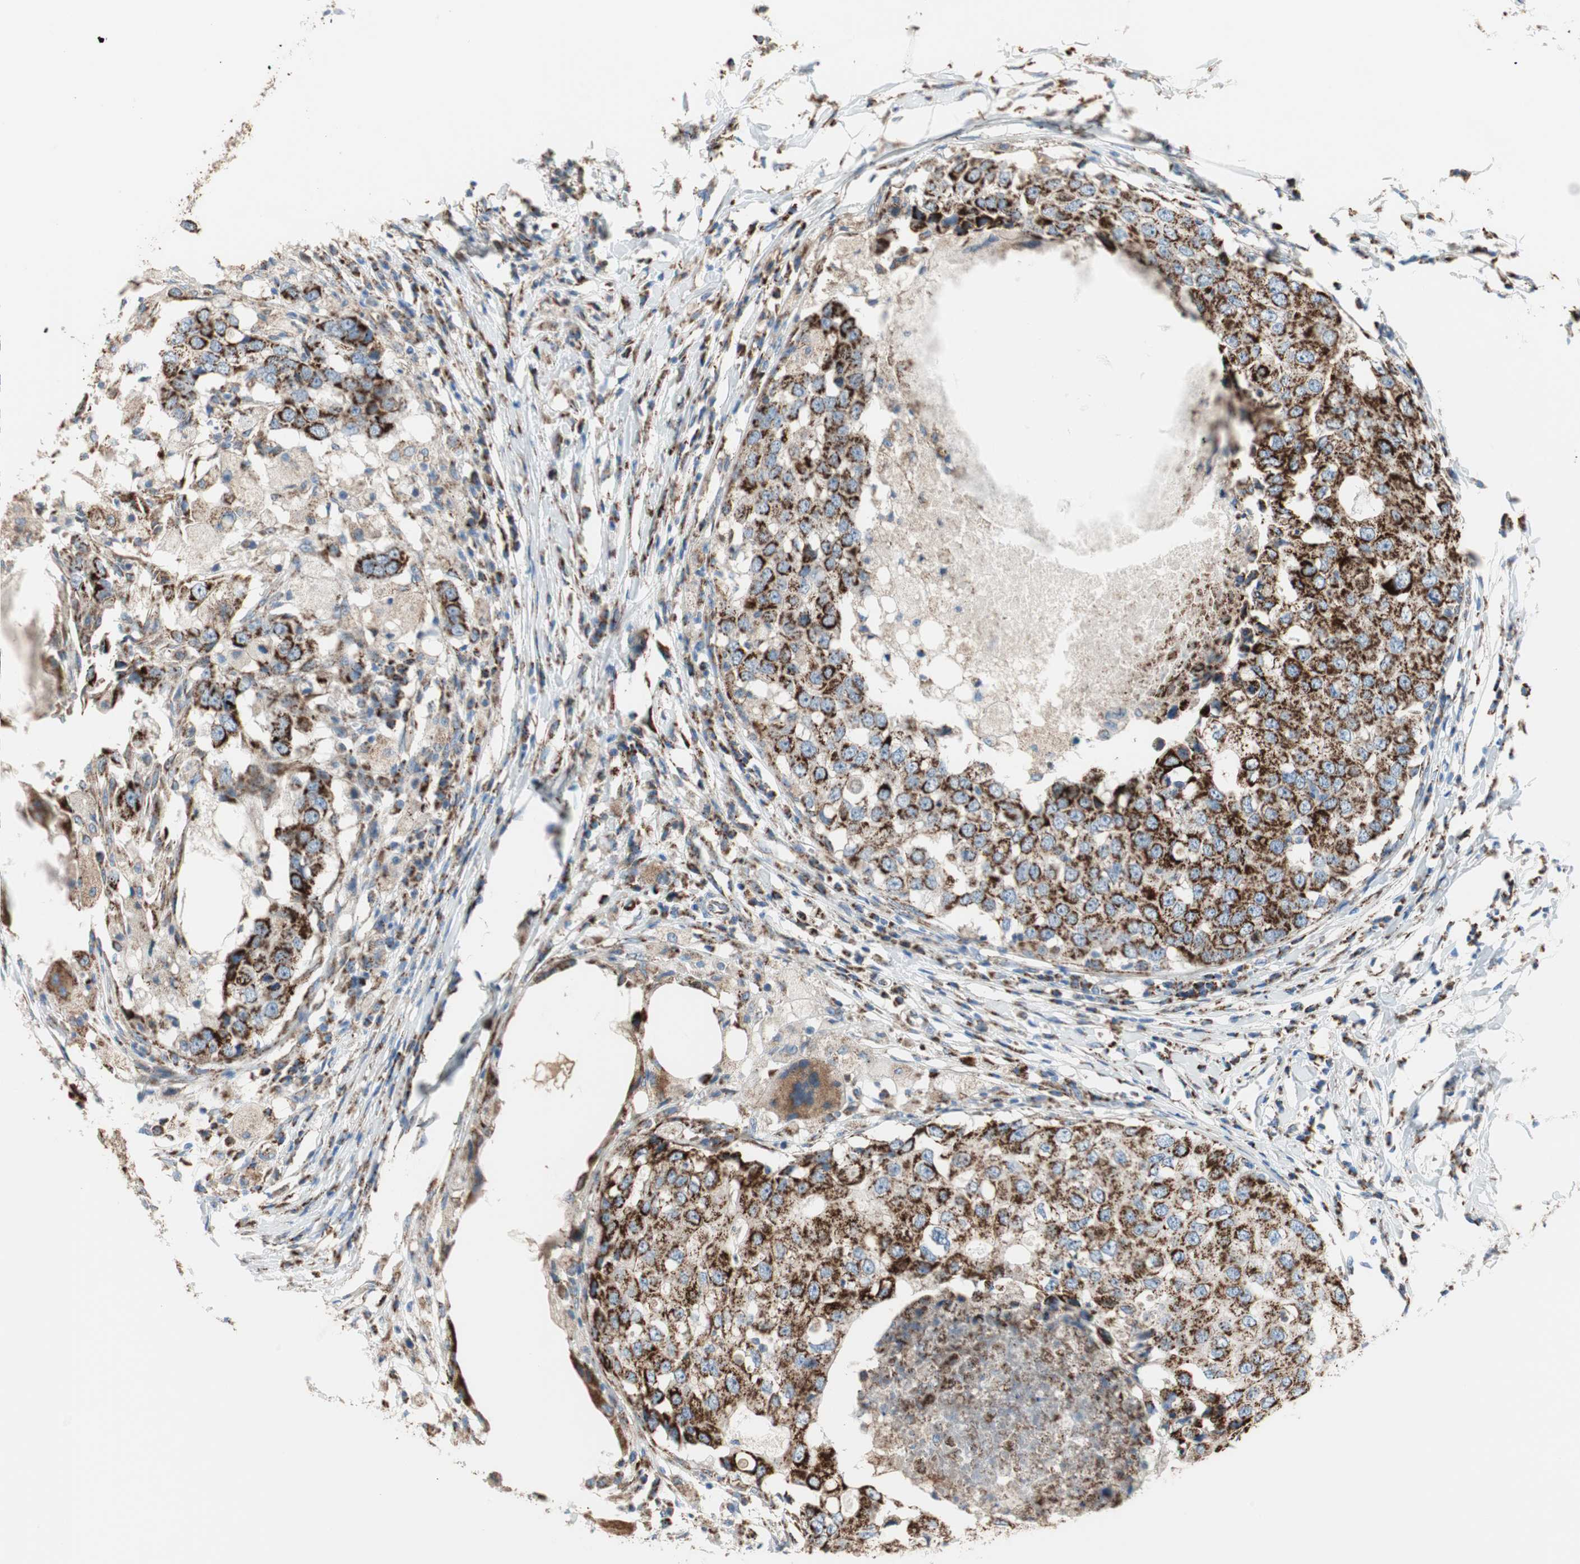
{"staining": {"intensity": "strong", "quantity": ">75%", "location": "cytoplasmic/membranous"}, "tissue": "breast cancer", "cell_type": "Tumor cells", "image_type": "cancer", "snomed": [{"axis": "morphology", "description": "Duct carcinoma"}, {"axis": "topography", "description": "Breast"}], "caption": "Protein analysis of breast infiltrating ductal carcinoma tissue reveals strong cytoplasmic/membranous expression in approximately >75% of tumor cells.", "gene": "TST", "patient": {"sex": "female", "age": 27}}